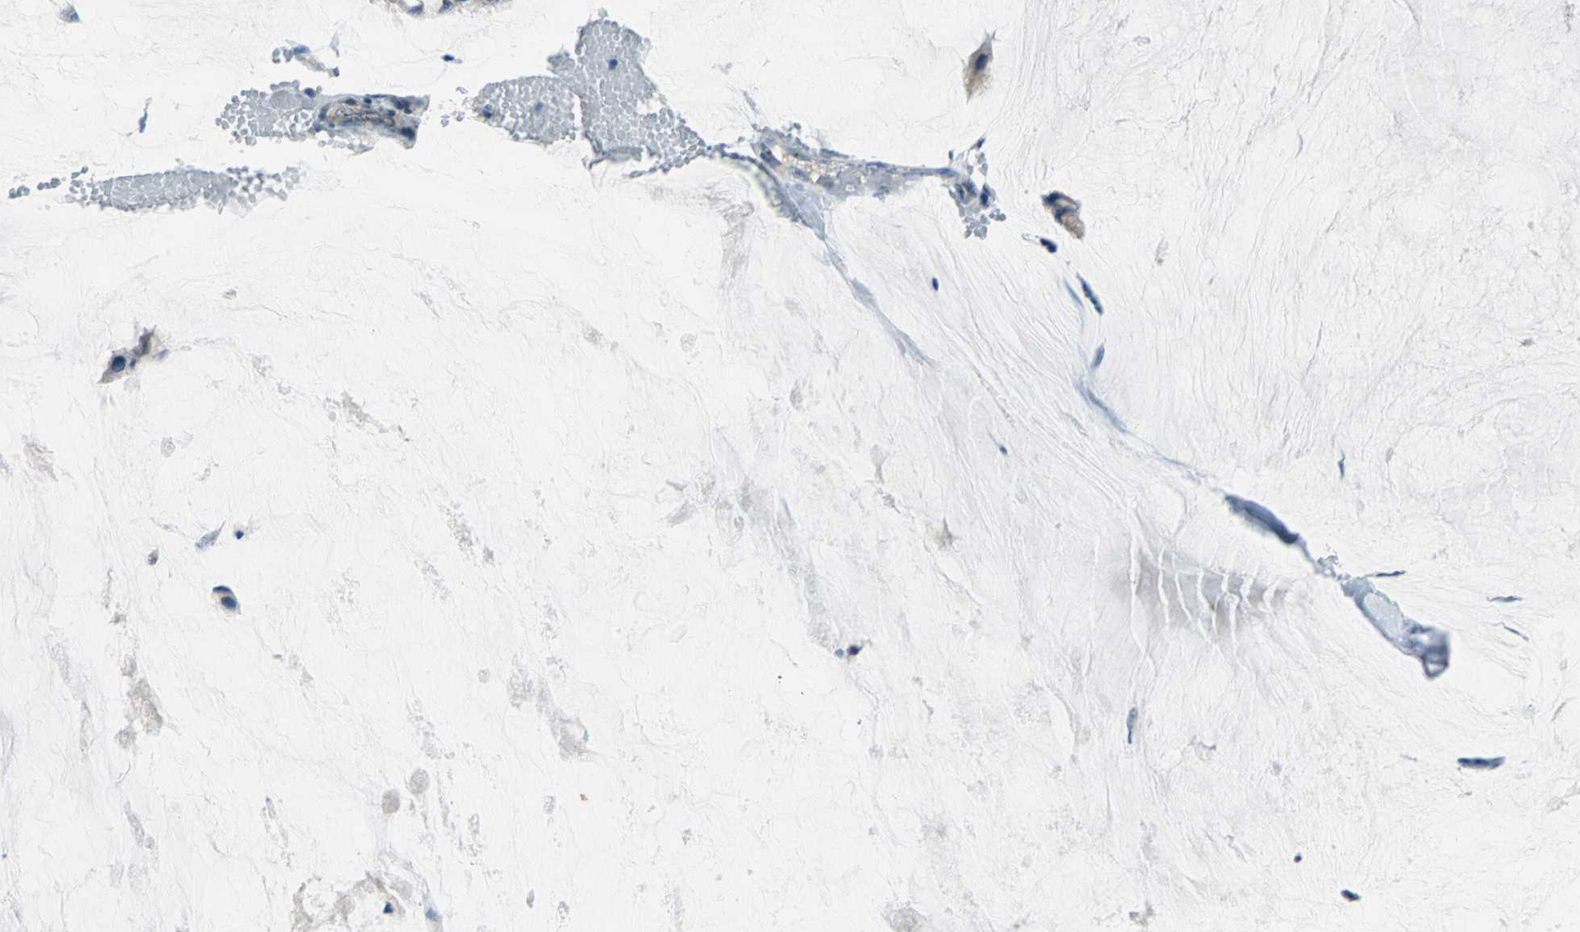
{"staining": {"intensity": "weak", "quantity": "<25%", "location": "nuclear"}, "tissue": "ovarian cancer", "cell_type": "Tumor cells", "image_type": "cancer", "snomed": [{"axis": "morphology", "description": "Cystadenocarcinoma, mucinous, NOS"}, {"axis": "topography", "description": "Ovary"}], "caption": "Tumor cells show no significant protein staining in ovarian cancer (mucinous cystadenocarcinoma).", "gene": "MYBBP1A", "patient": {"sex": "female", "age": 39}}